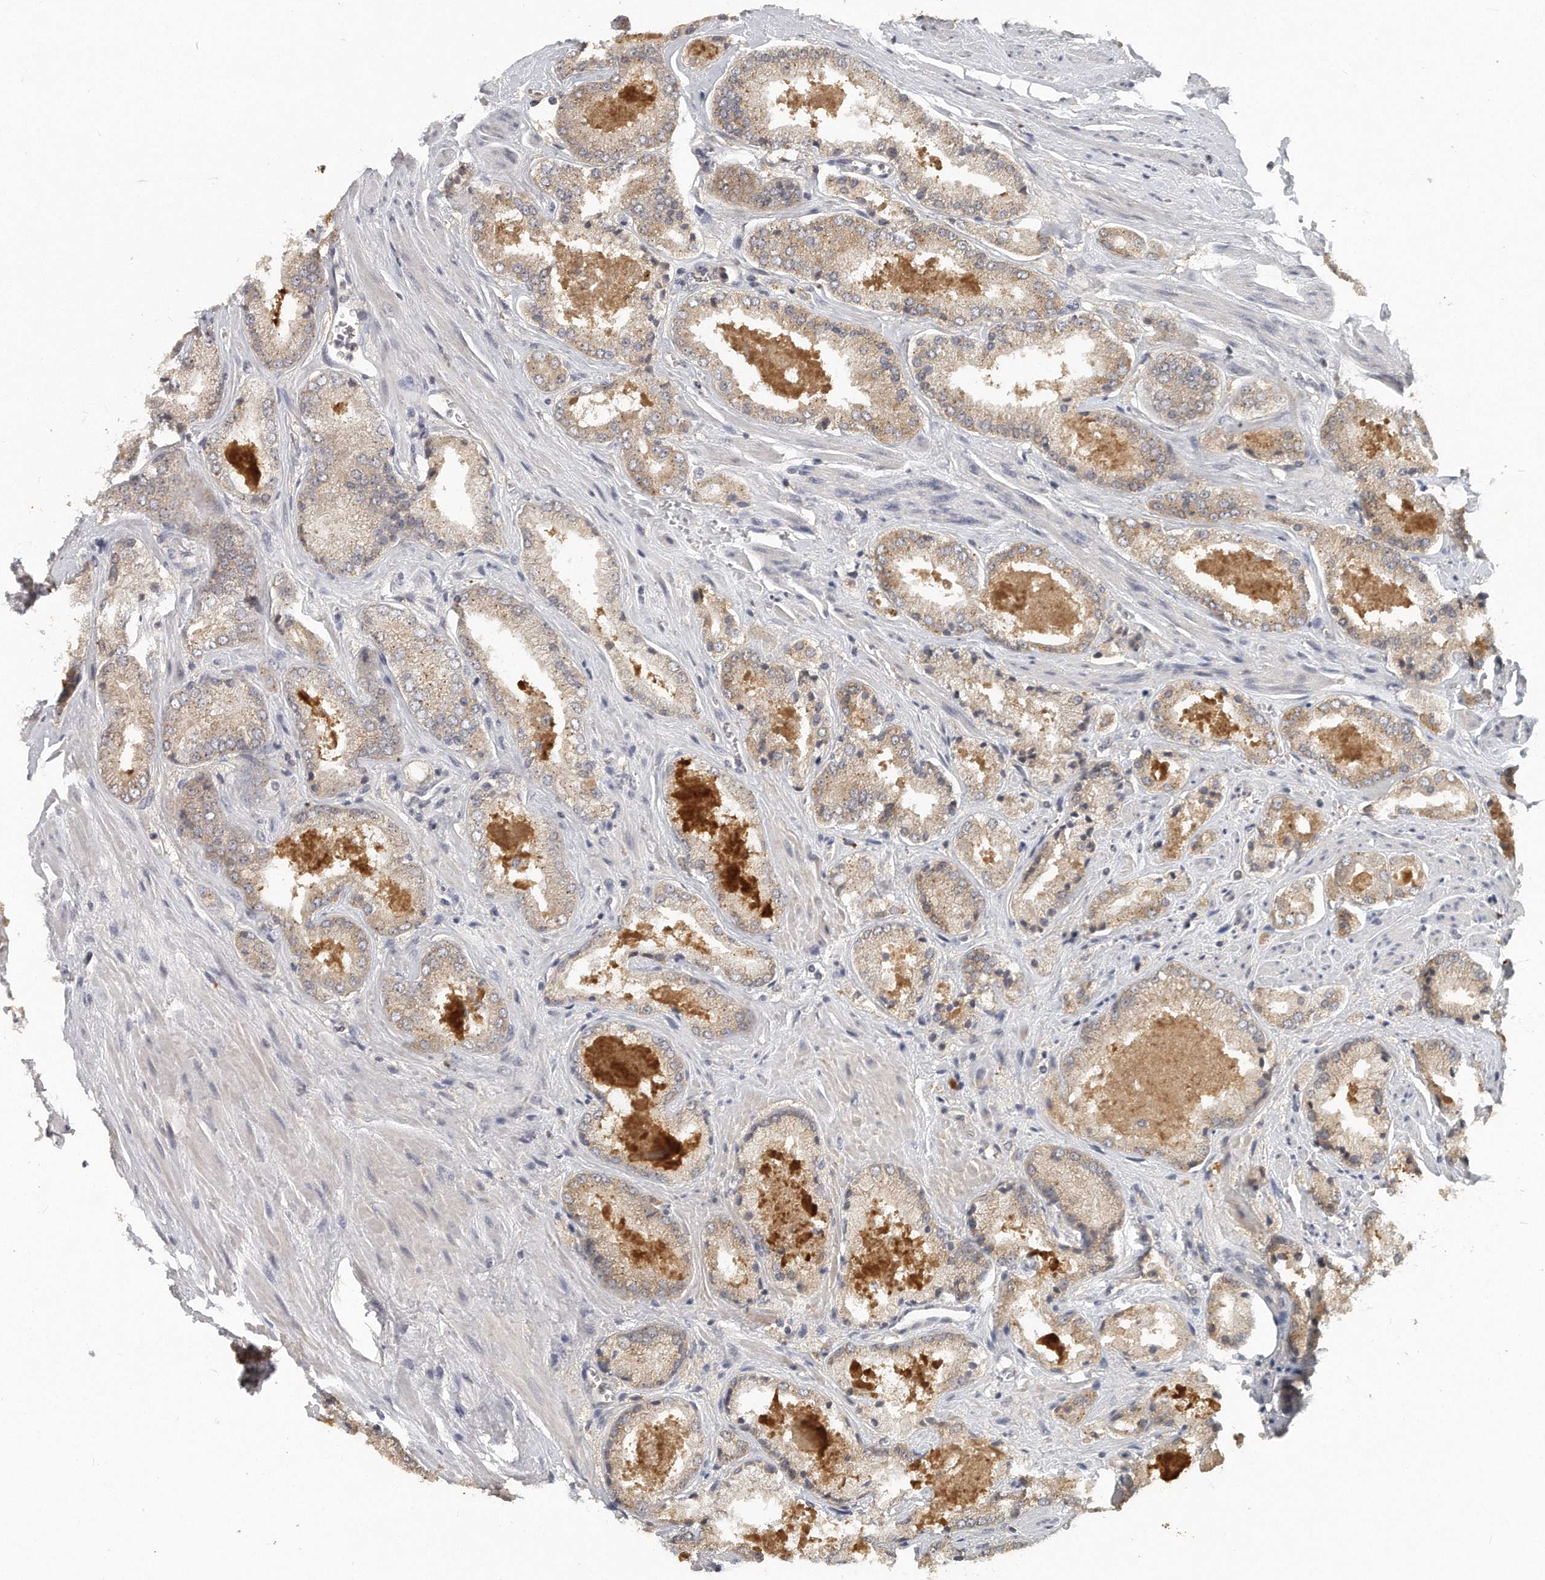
{"staining": {"intensity": "weak", "quantity": ">75%", "location": "cytoplasmic/membranous"}, "tissue": "prostate cancer", "cell_type": "Tumor cells", "image_type": "cancer", "snomed": [{"axis": "morphology", "description": "Adenocarcinoma, High grade"}, {"axis": "topography", "description": "Prostate"}], "caption": "Prostate cancer tissue exhibits weak cytoplasmic/membranous staining in approximately >75% of tumor cells, visualized by immunohistochemistry.", "gene": "TRAPPC14", "patient": {"sex": "male", "age": 58}}